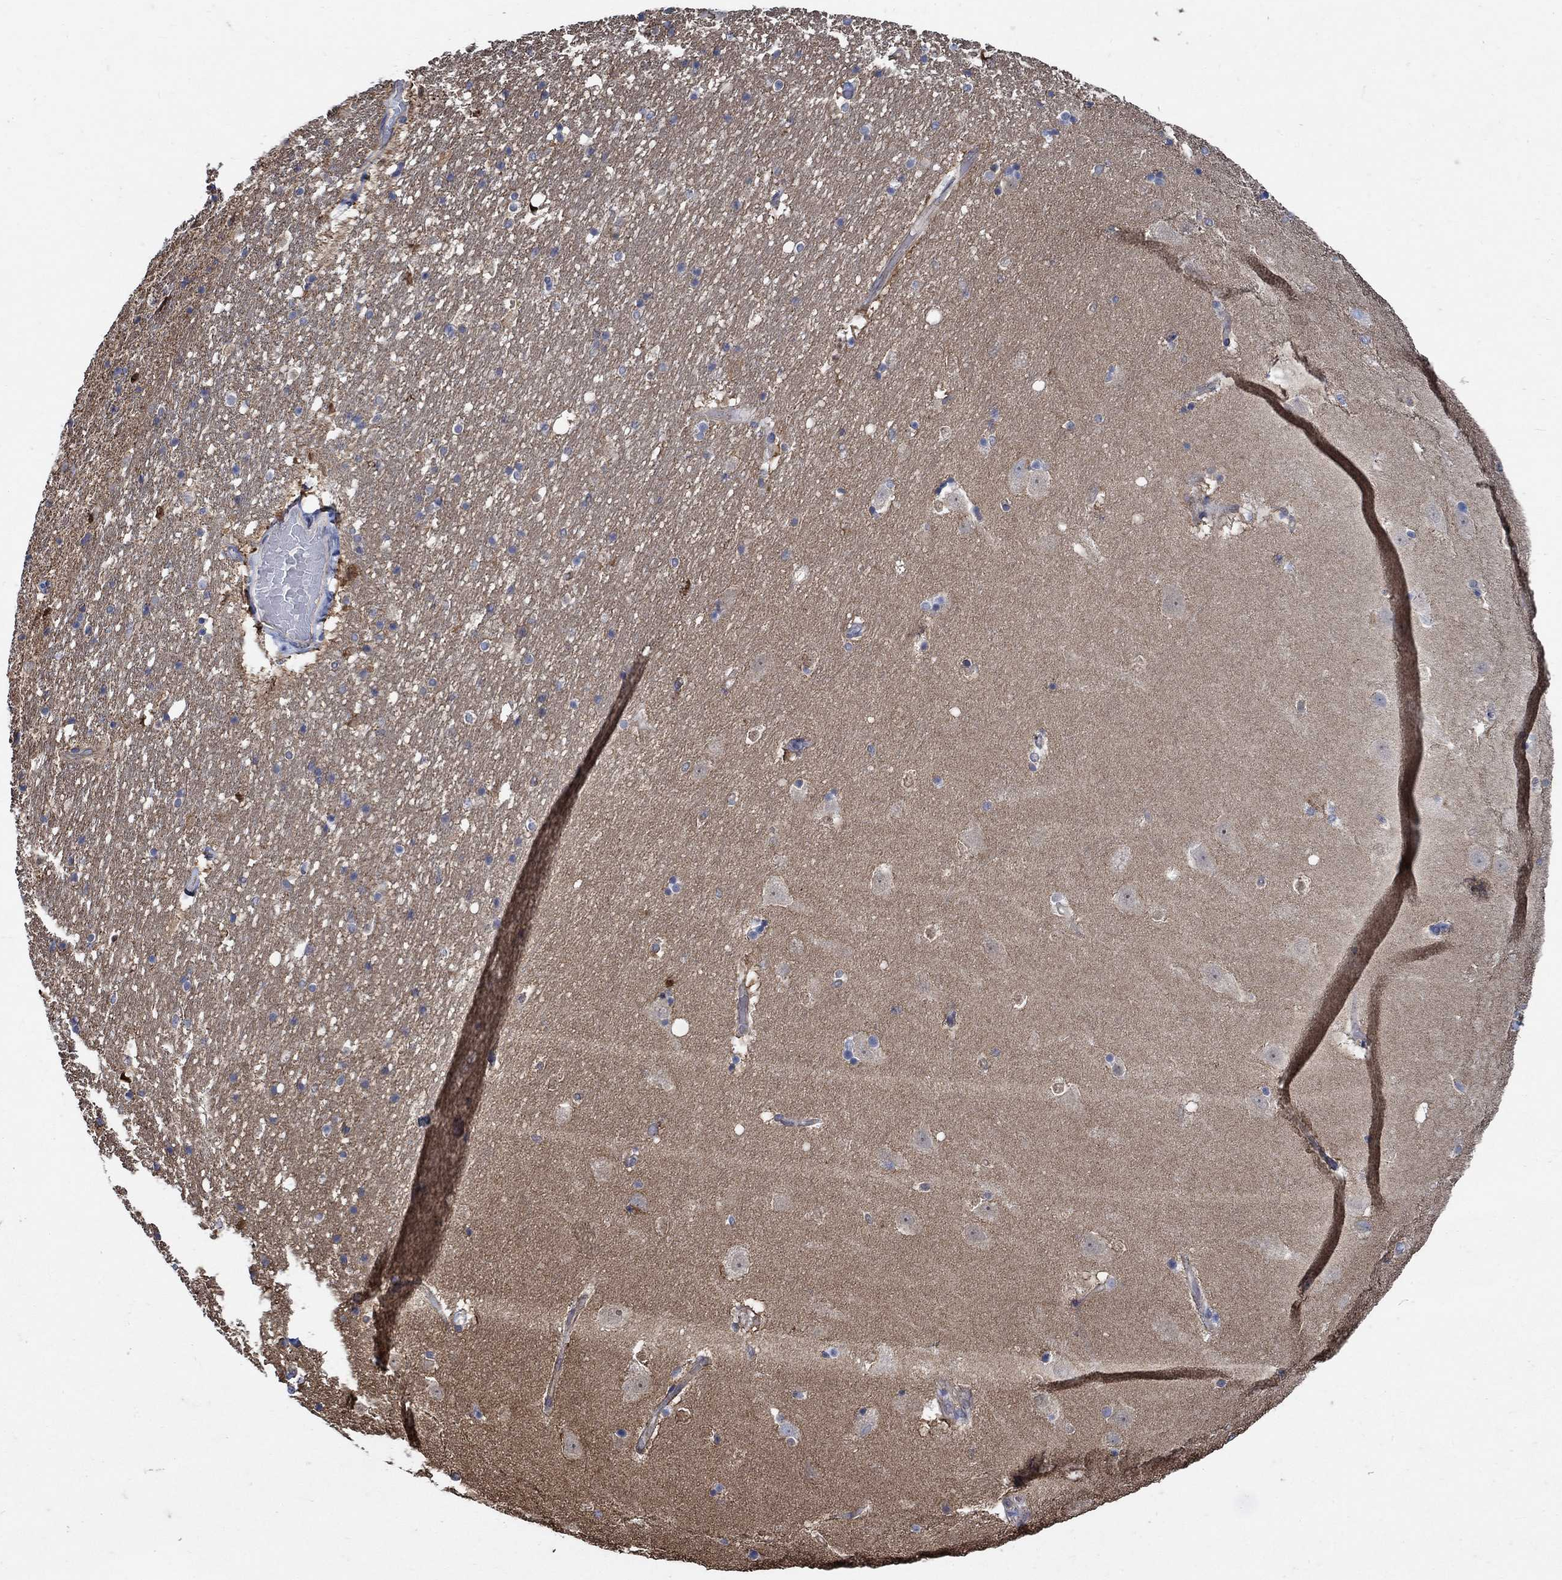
{"staining": {"intensity": "strong", "quantity": "<25%", "location": "cytoplasmic/membranous"}, "tissue": "hippocampus", "cell_type": "Glial cells", "image_type": "normal", "snomed": [{"axis": "morphology", "description": "Normal tissue, NOS"}, {"axis": "topography", "description": "Hippocampus"}], "caption": "Glial cells display strong cytoplasmic/membranous positivity in about <25% of cells in unremarkable hippocampus.", "gene": "TMEM198", "patient": {"sex": "male", "age": 49}}